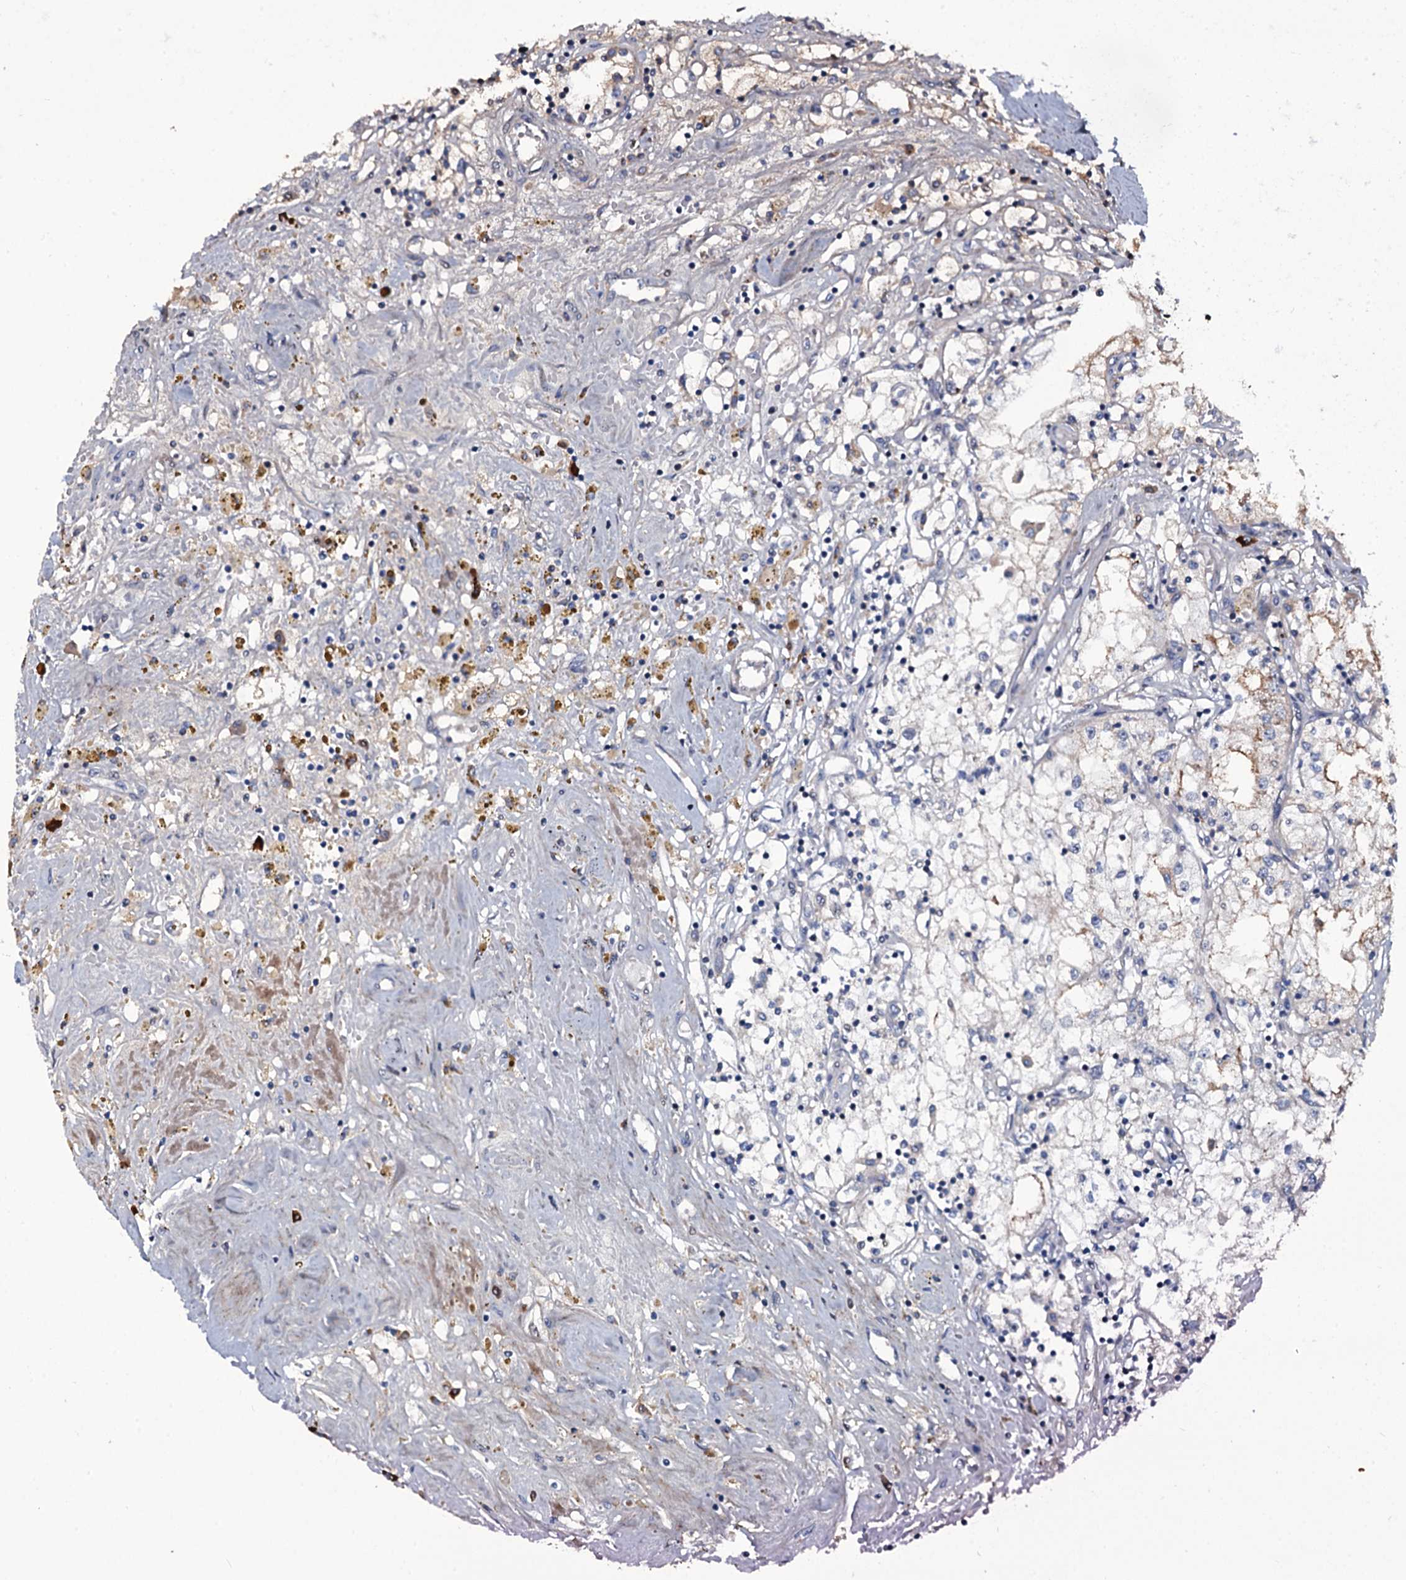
{"staining": {"intensity": "weak", "quantity": "<25%", "location": "cytoplasmic/membranous"}, "tissue": "renal cancer", "cell_type": "Tumor cells", "image_type": "cancer", "snomed": [{"axis": "morphology", "description": "Adenocarcinoma, NOS"}, {"axis": "topography", "description": "Kidney"}], "caption": "Renal cancer was stained to show a protein in brown. There is no significant positivity in tumor cells.", "gene": "LYG2", "patient": {"sex": "male", "age": 56}}